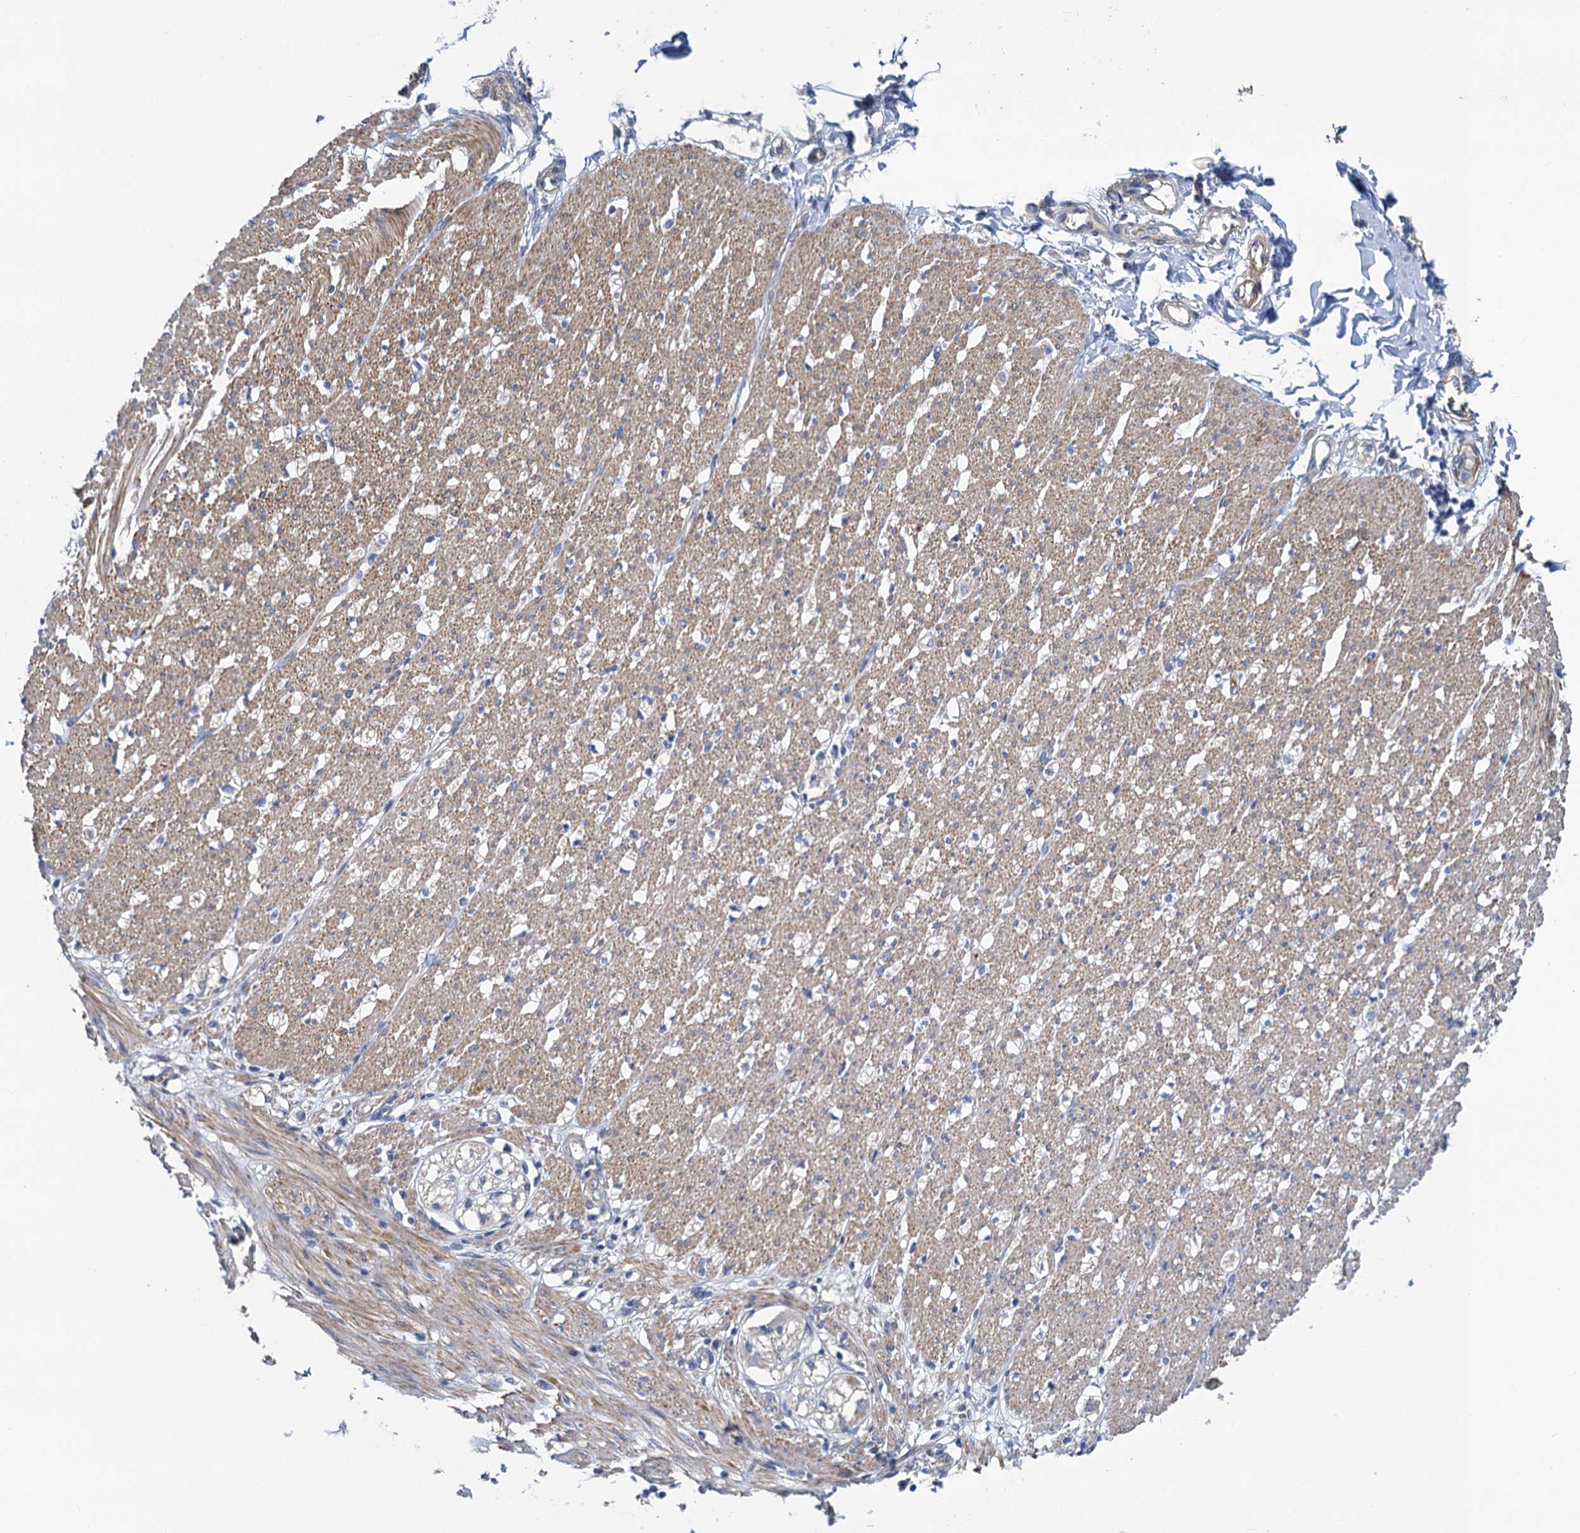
{"staining": {"intensity": "moderate", "quantity": ">75%", "location": "cytoplasmic/membranous"}, "tissue": "smooth muscle", "cell_type": "Smooth muscle cells", "image_type": "normal", "snomed": [{"axis": "morphology", "description": "Normal tissue, NOS"}, {"axis": "morphology", "description": "Adenocarcinoma, NOS"}, {"axis": "topography", "description": "Colon"}, {"axis": "topography", "description": "Peripheral nerve tissue"}], "caption": "Immunohistochemistry (IHC) micrograph of unremarkable smooth muscle stained for a protein (brown), which shows medium levels of moderate cytoplasmic/membranous expression in approximately >75% of smooth muscle cells.", "gene": "SMCO3", "patient": {"sex": "male", "age": 14}}